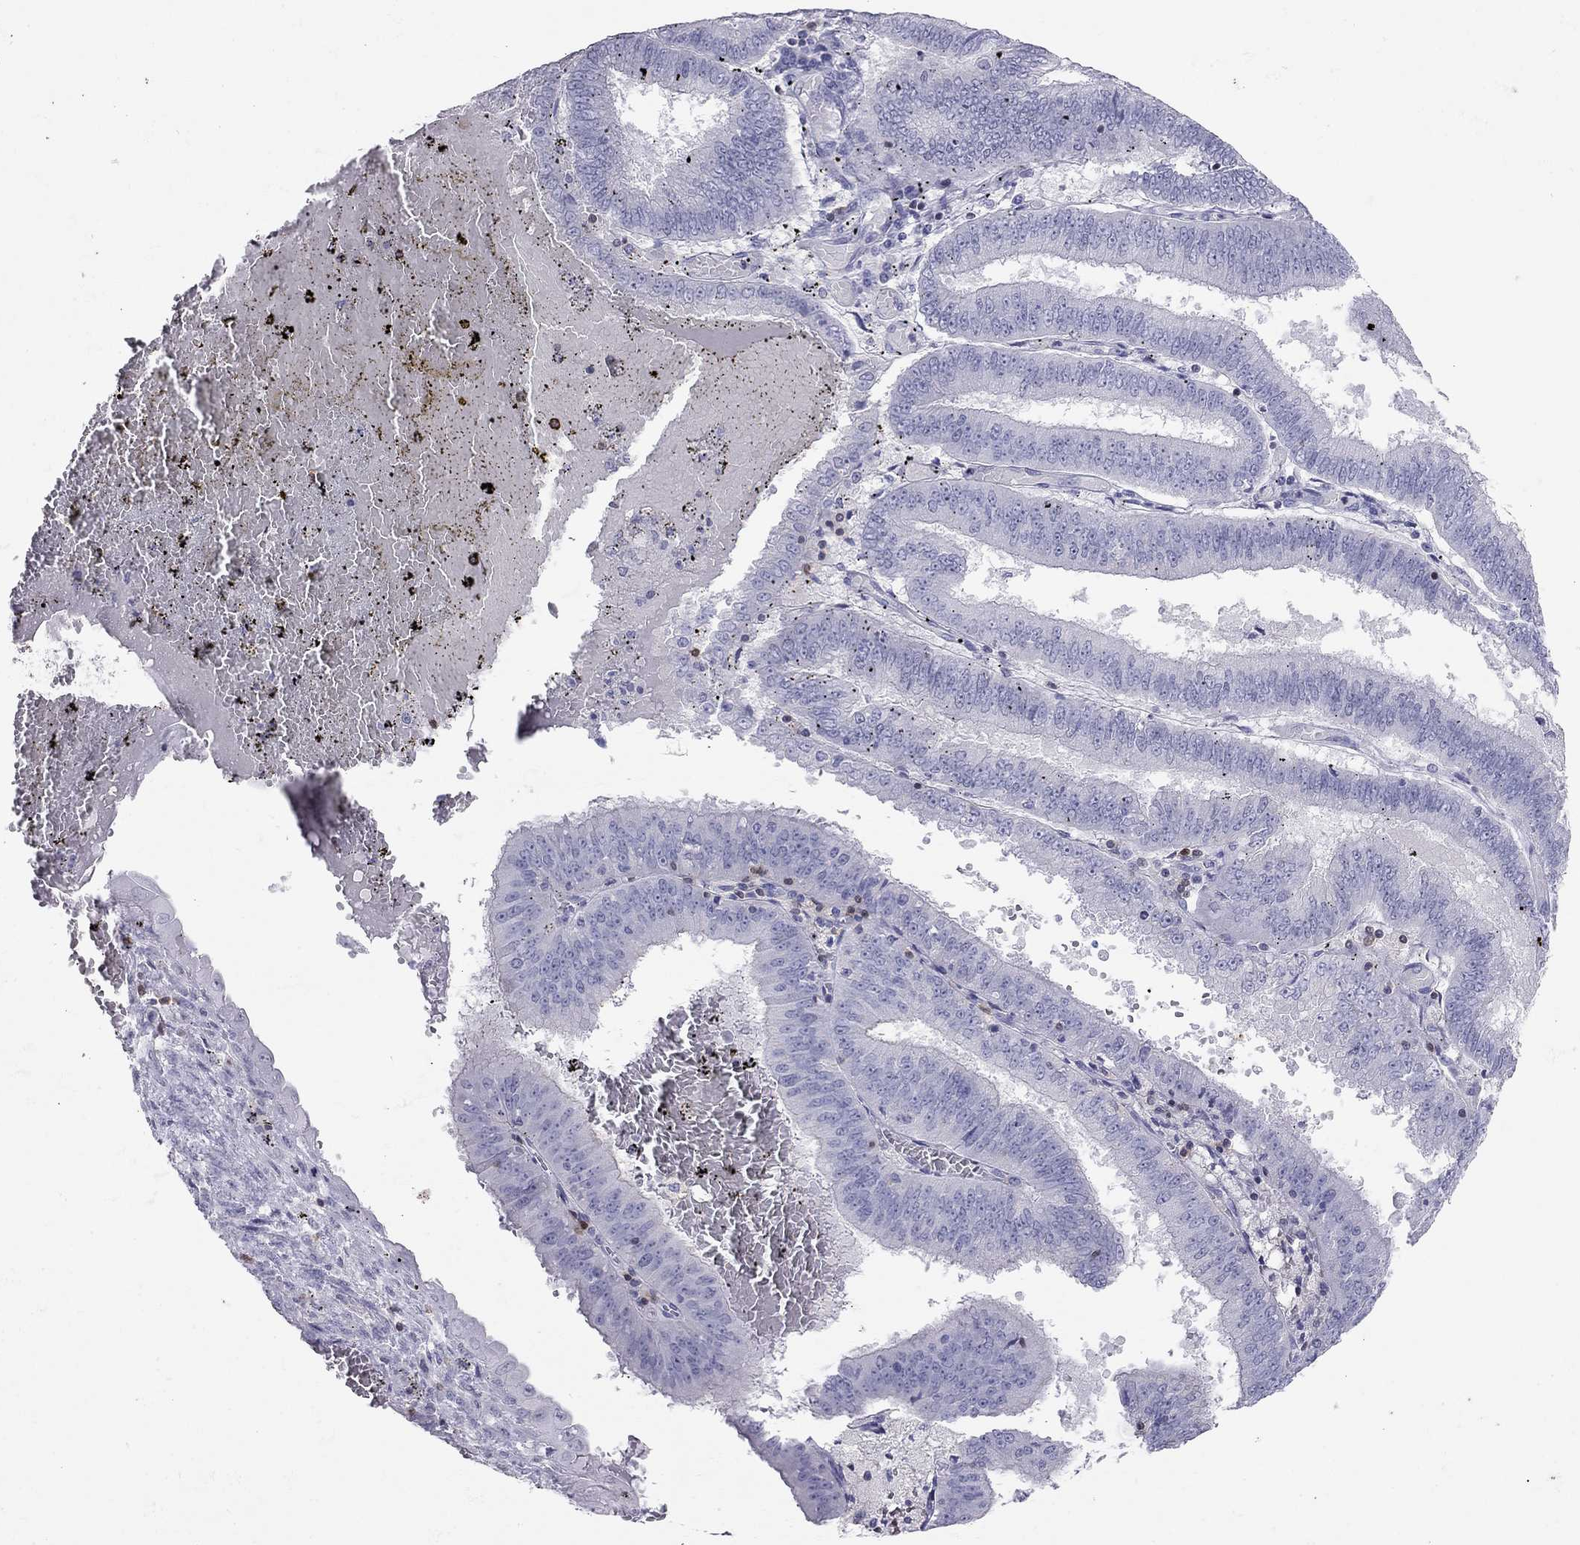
{"staining": {"intensity": "negative", "quantity": "none", "location": "none"}, "tissue": "endometrial cancer", "cell_type": "Tumor cells", "image_type": "cancer", "snomed": [{"axis": "morphology", "description": "Adenocarcinoma, NOS"}, {"axis": "topography", "description": "Endometrium"}], "caption": "Immunohistochemistry micrograph of human endometrial adenocarcinoma stained for a protein (brown), which reveals no positivity in tumor cells. (DAB (3,3'-diaminobenzidine) immunohistochemistry (IHC), high magnification).", "gene": "SH2D2A", "patient": {"sex": "female", "age": 66}}